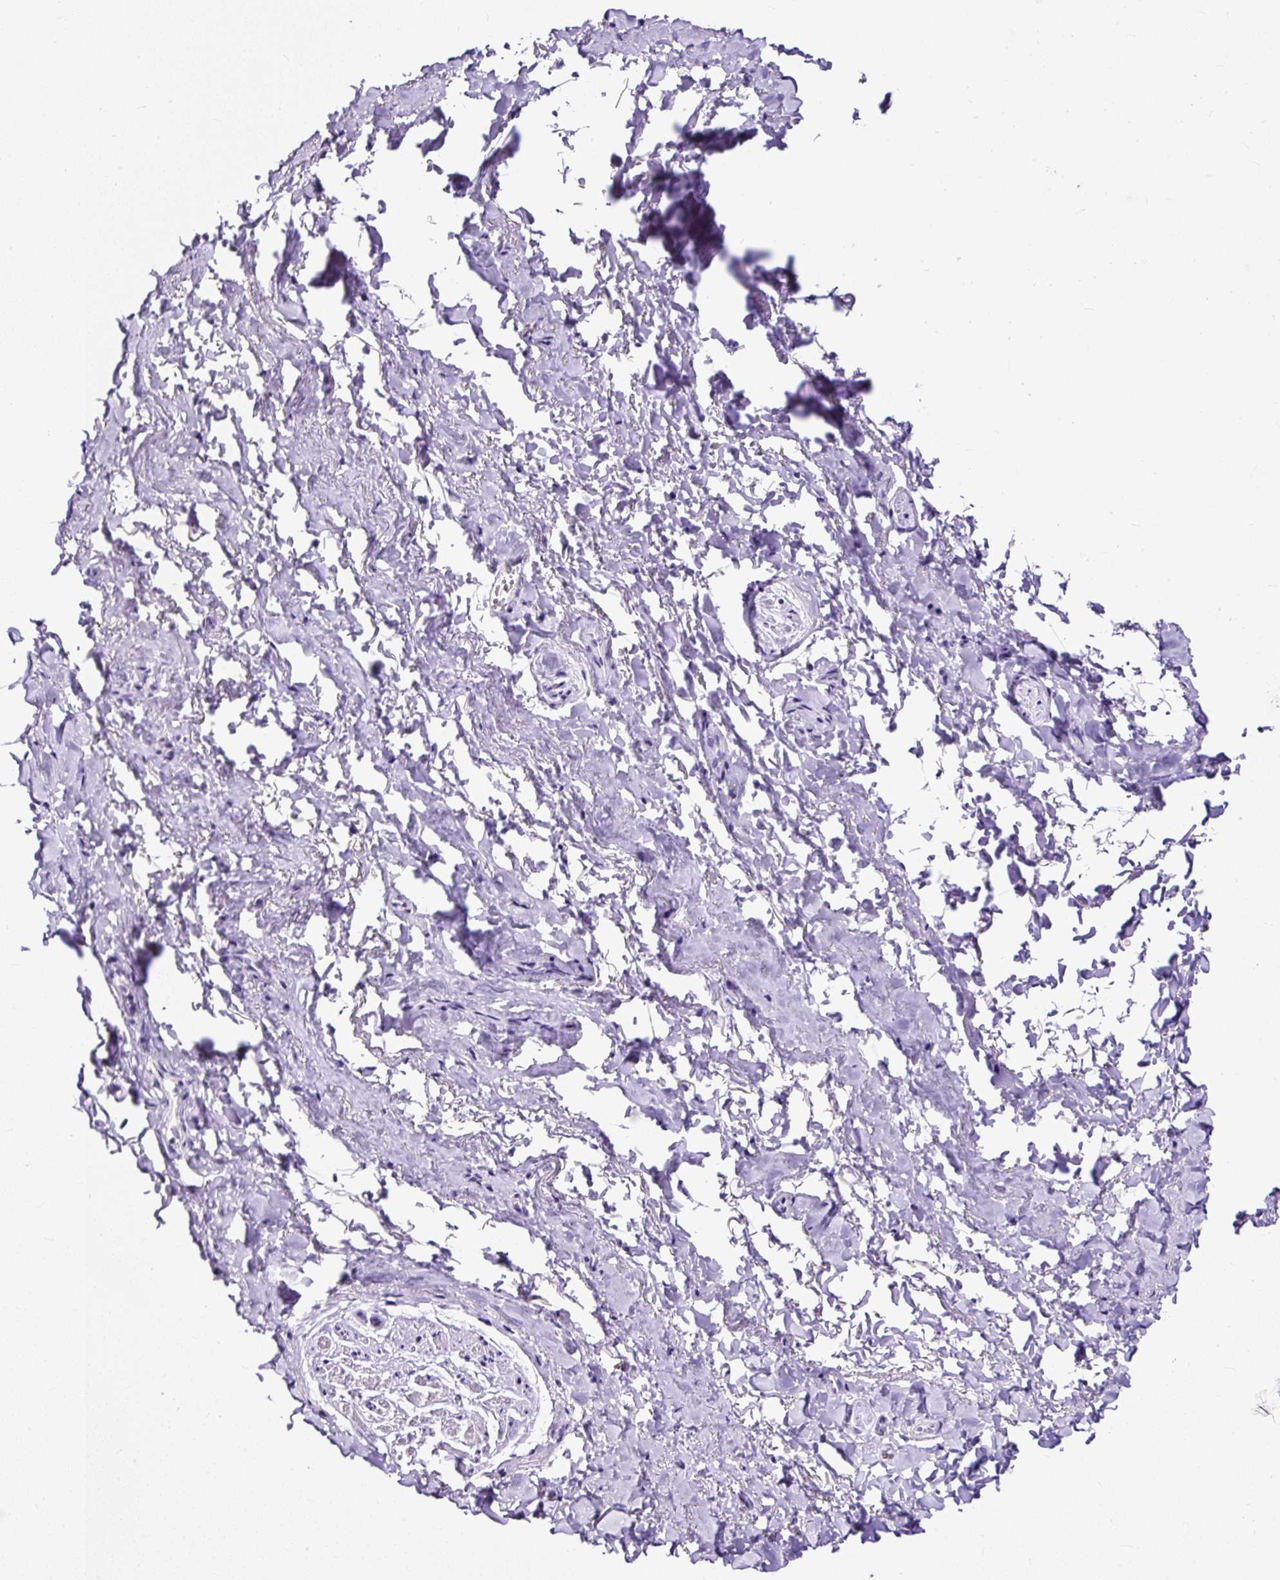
{"staining": {"intensity": "negative", "quantity": "none", "location": "none"}, "tissue": "adipose tissue", "cell_type": "Adipocytes", "image_type": "normal", "snomed": [{"axis": "morphology", "description": "Normal tissue, NOS"}, {"axis": "topography", "description": "Vulva"}, {"axis": "topography", "description": "Vagina"}, {"axis": "topography", "description": "Peripheral nerve tissue"}], "caption": "This is an IHC photomicrograph of normal human adipose tissue. There is no expression in adipocytes.", "gene": "STOX2", "patient": {"sex": "female", "age": 66}}